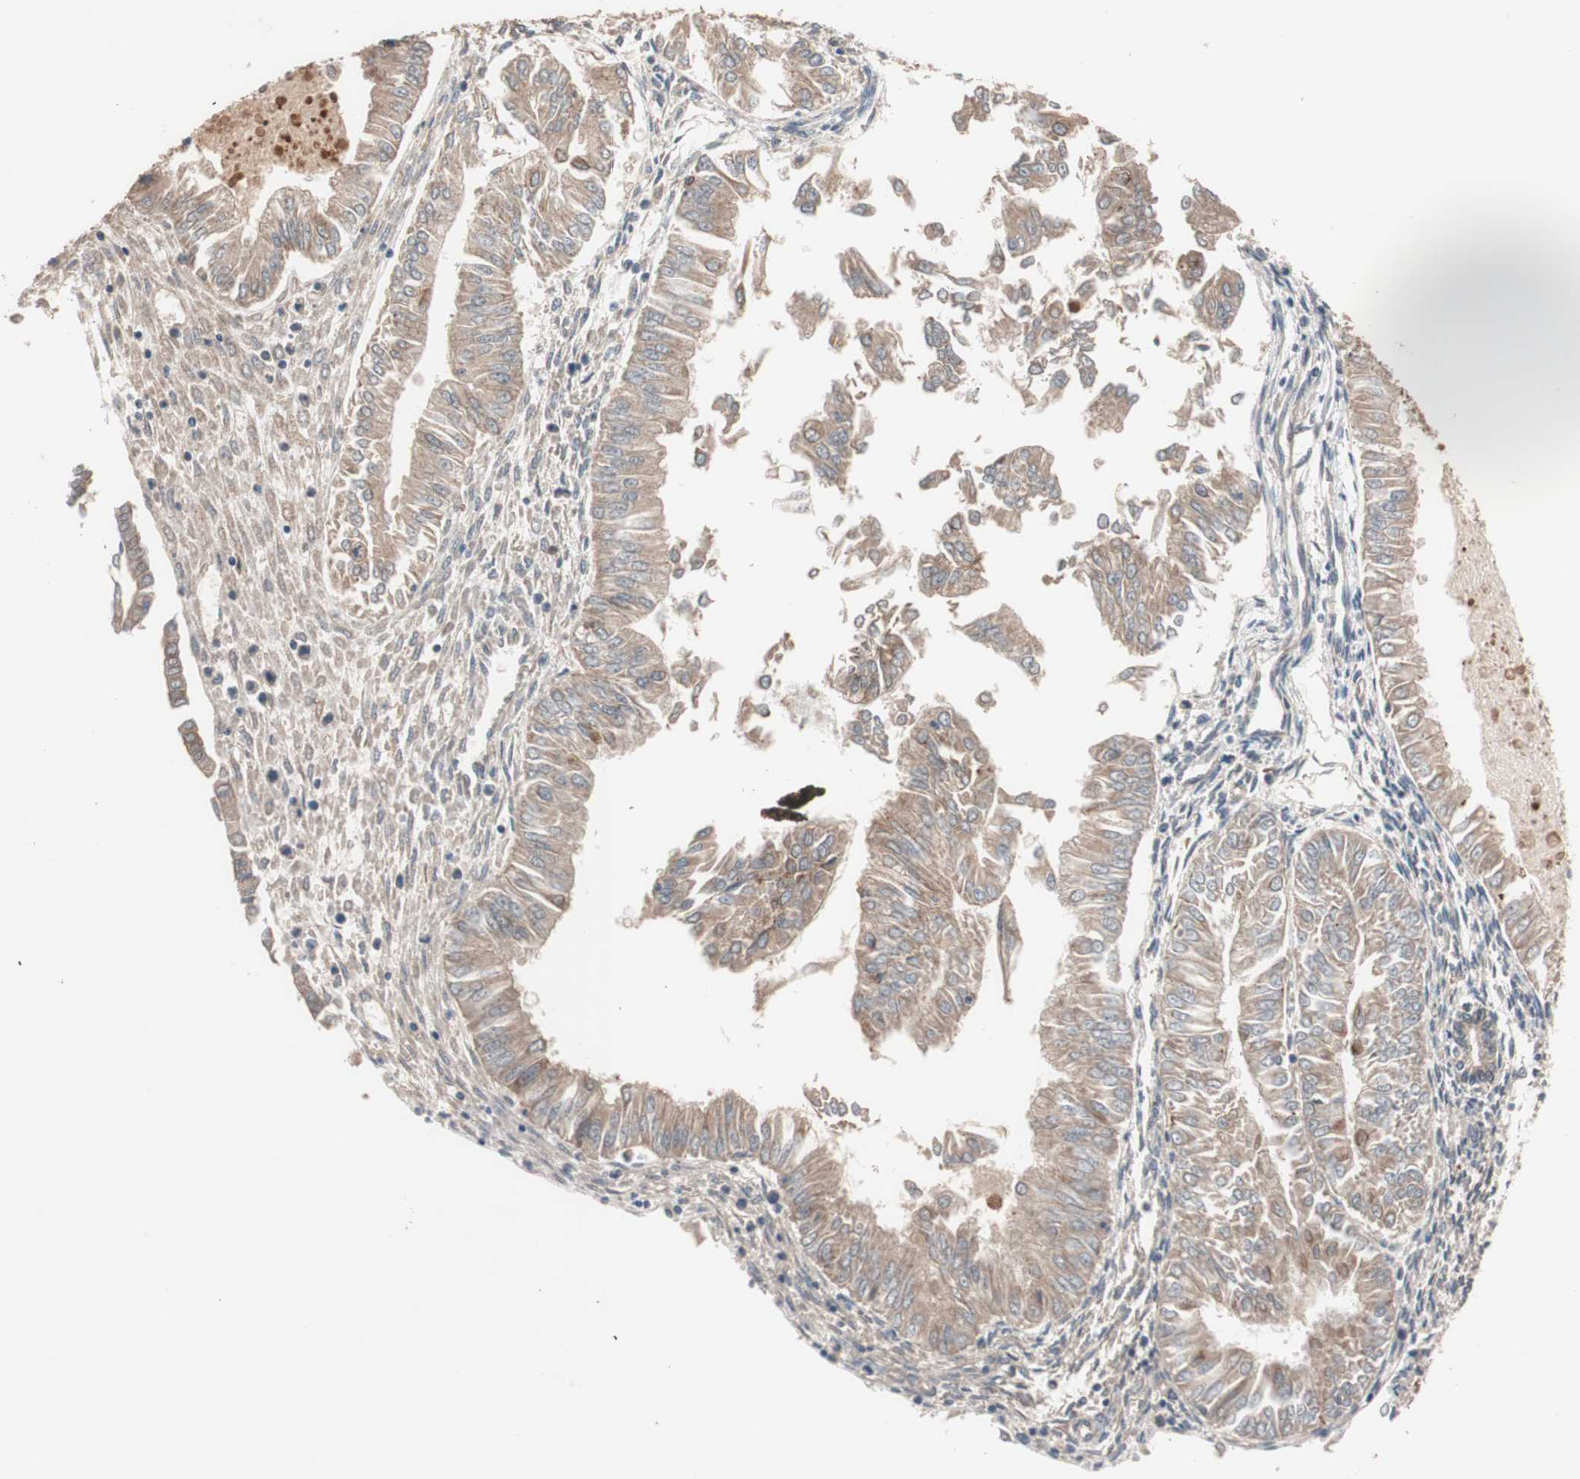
{"staining": {"intensity": "moderate", "quantity": ">75%", "location": "cytoplasmic/membranous"}, "tissue": "endometrial cancer", "cell_type": "Tumor cells", "image_type": "cancer", "snomed": [{"axis": "morphology", "description": "Adenocarcinoma, NOS"}, {"axis": "topography", "description": "Endometrium"}], "caption": "A high-resolution micrograph shows IHC staining of endometrial cancer, which reveals moderate cytoplasmic/membranous staining in approximately >75% of tumor cells. Nuclei are stained in blue.", "gene": "SDC4", "patient": {"sex": "female", "age": 53}}